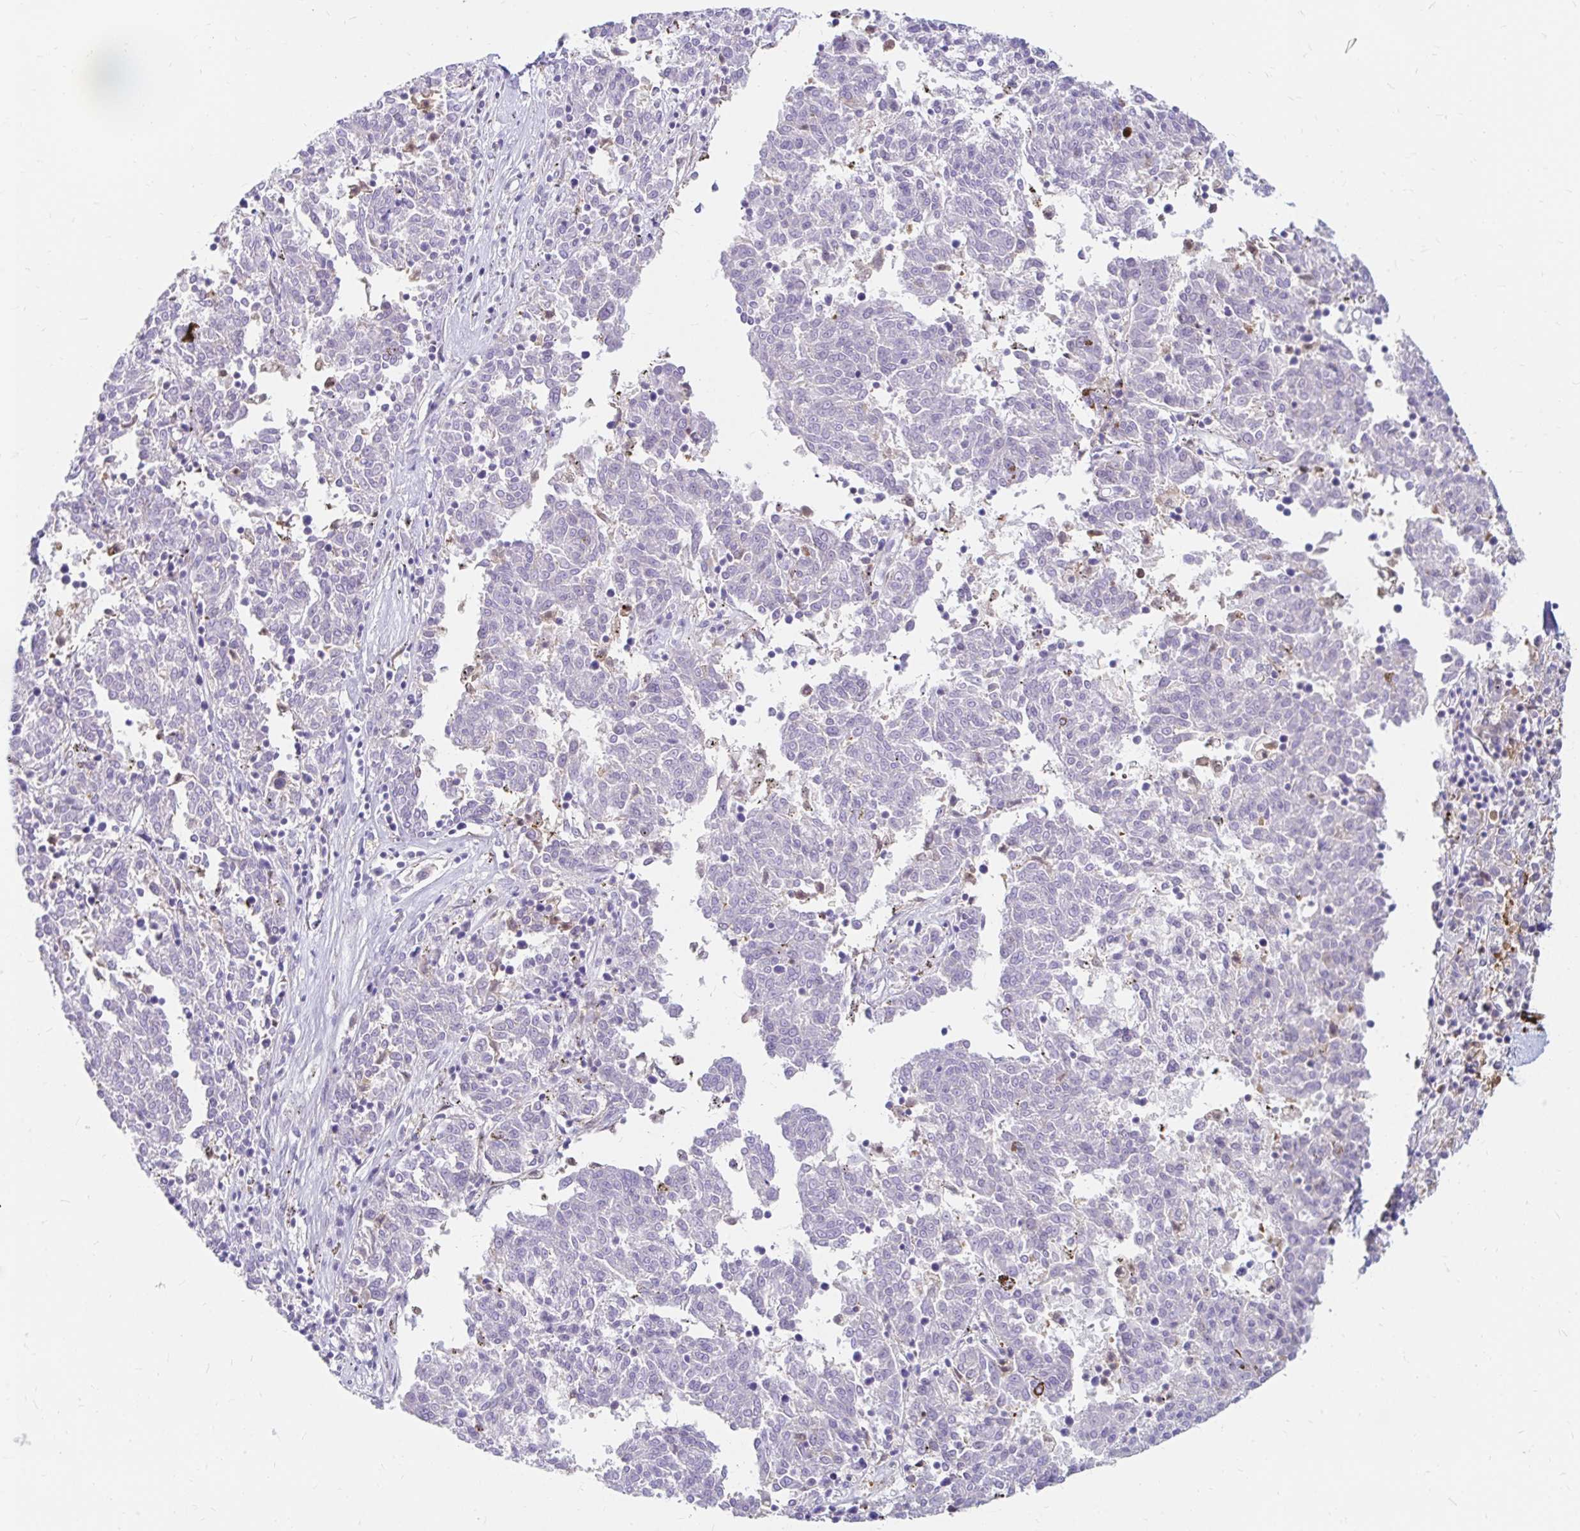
{"staining": {"intensity": "negative", "quantity": "none", "location": "none"}, "tissue": "melanoma", "cell_type": "Tumor cells", "image_type": "cancer", "snomed": [{"axis": "morphology", "description": "Malignant melanoma, NOS"}, {"axis": "topography", "description": "Skin"}], "caption": "Tumor cells are negative for brown protein staining in malignant melanoma.", "gene": "PYCARD", "patient": {"sex": "female", "age": 72}}